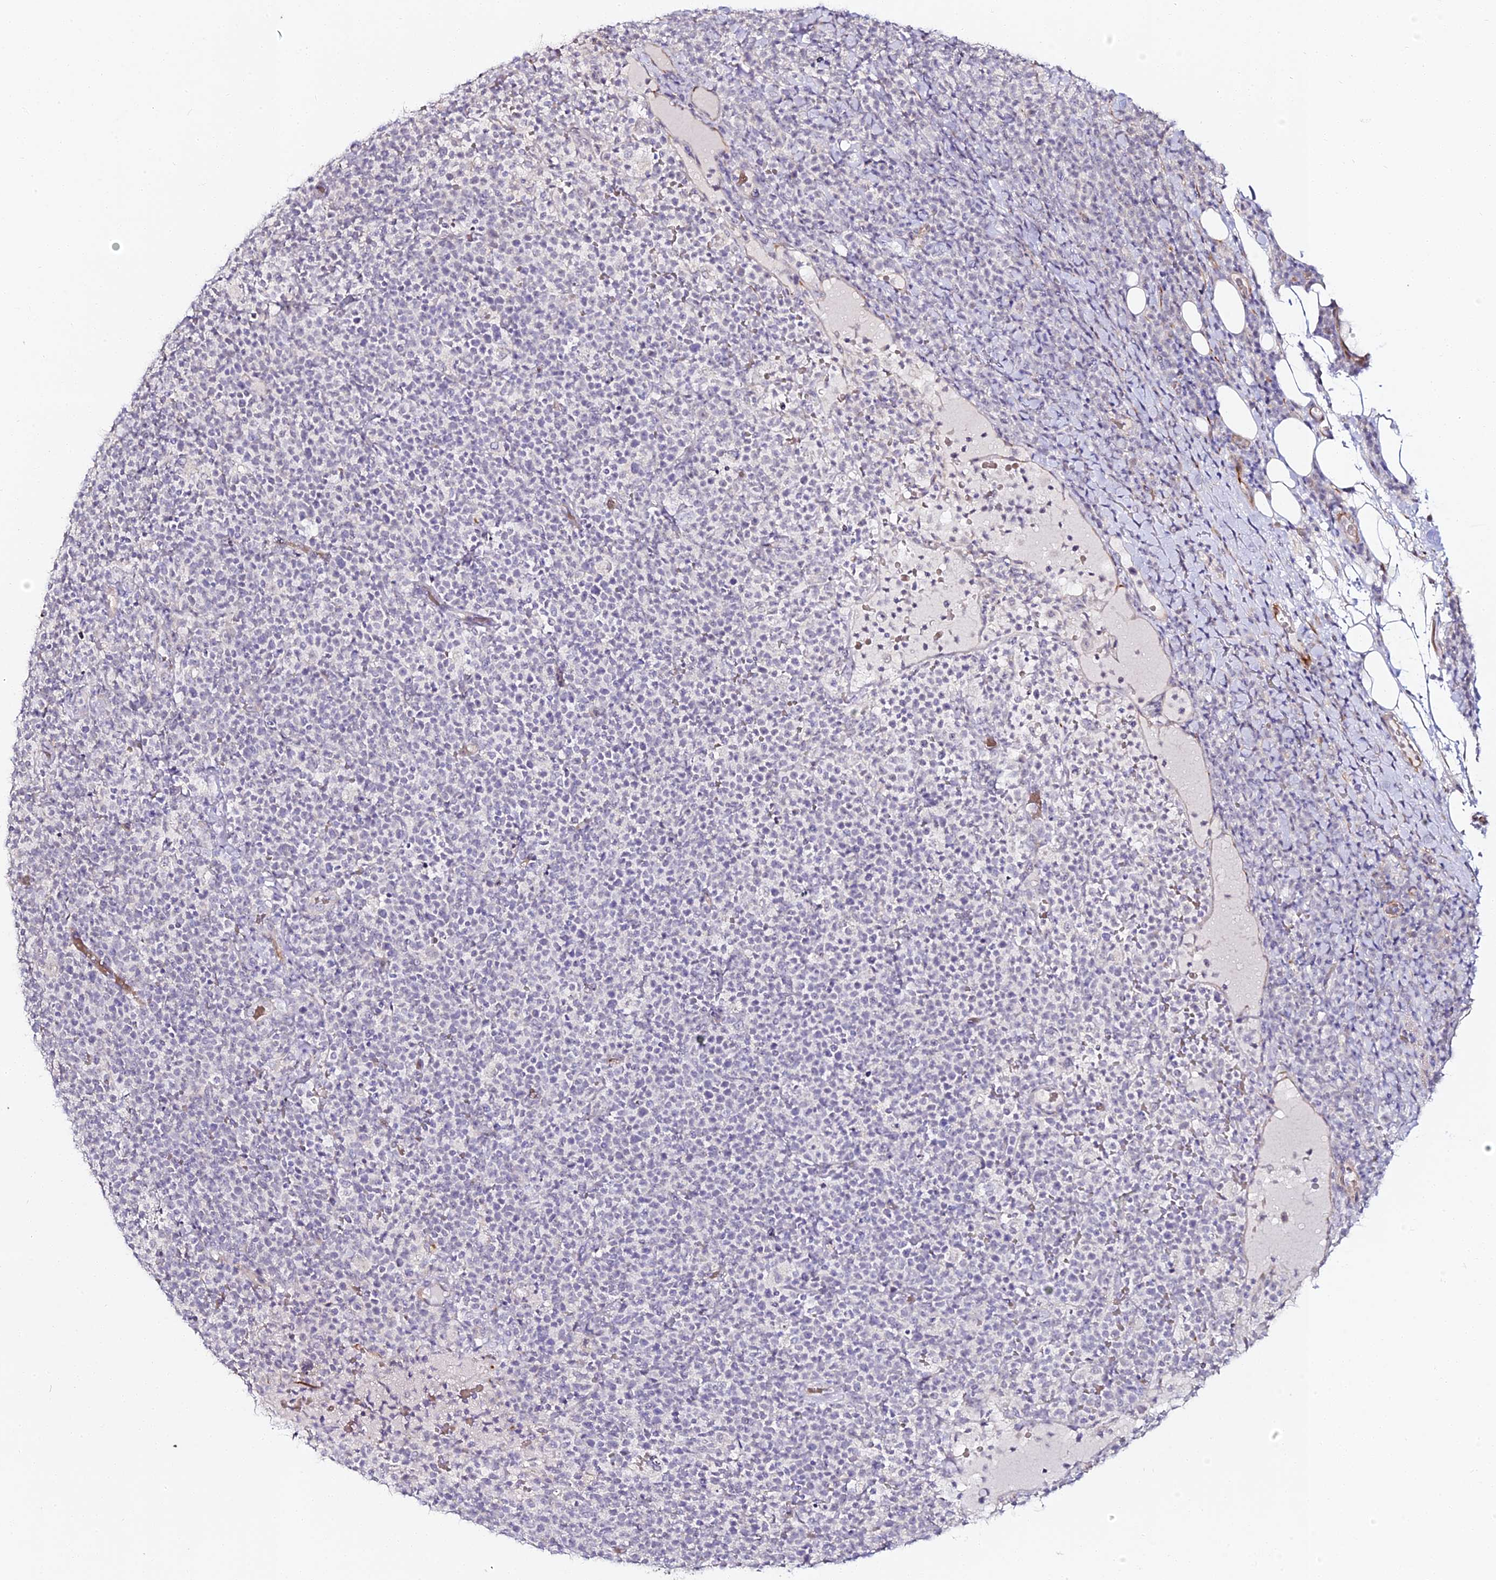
{"staining": {"intensity": "negative", "quantity": "none", "location": "none"}, "tissue": "lymphoma", "cell_type": "Tumor cells", "image_type": "cancer", "snomed": [{"axis": "morphology", "description": "Malignant lymphoma, non-Hodgkin's type, High grade"}, {"axis": "topography", "description": "Lymph node"}], "caption": "Immunohistochemistry histopathology image of neoplastic tissue: human high-grade malignant lymphoma, non-Hodgkin's type stained with DAB demonstrates no significant protein staining in tumor cells.", "gene": "ALPG", "patient": {"sex": "male", "age": 61}}